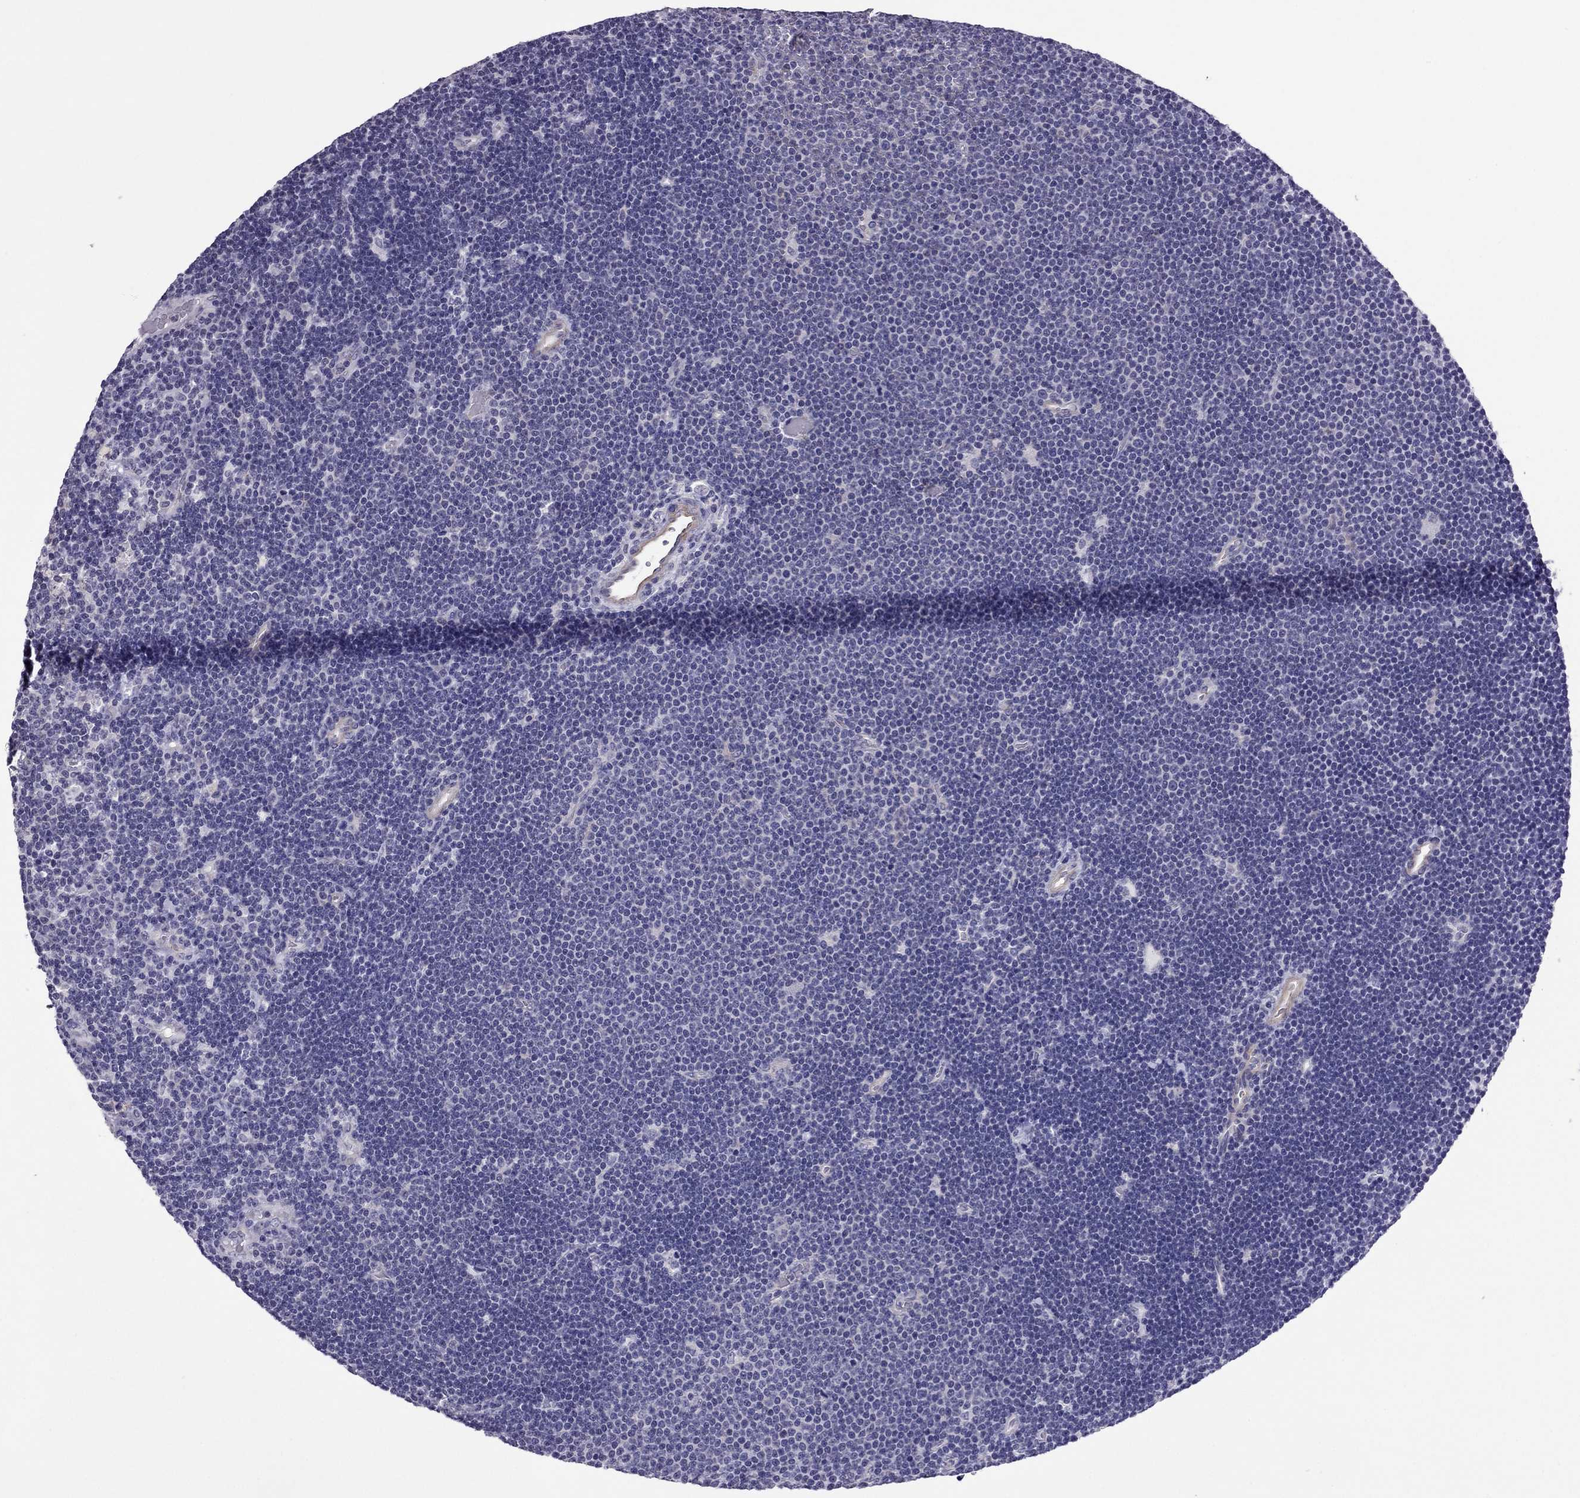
{"staining": {"intensity": "negative", "quantity": "none", "location": "none"}, "tissue": "lymphoma", "cell_type": "Tumor cells", "image_type": "cancer", "snomed": [{"axis": "morphology", "description": "Malignant lymphoma, non-Hodgkin's type, Low grade"}, {"axis": "topography", "description": "Brain"}], "caption": "Tumor cells are negative for brown protein staining in low-grade malignant lymphoma, non-Hodgkin's type.", "gene": "SLC16A8", "patient": {"sex": "female", "age": 66}}